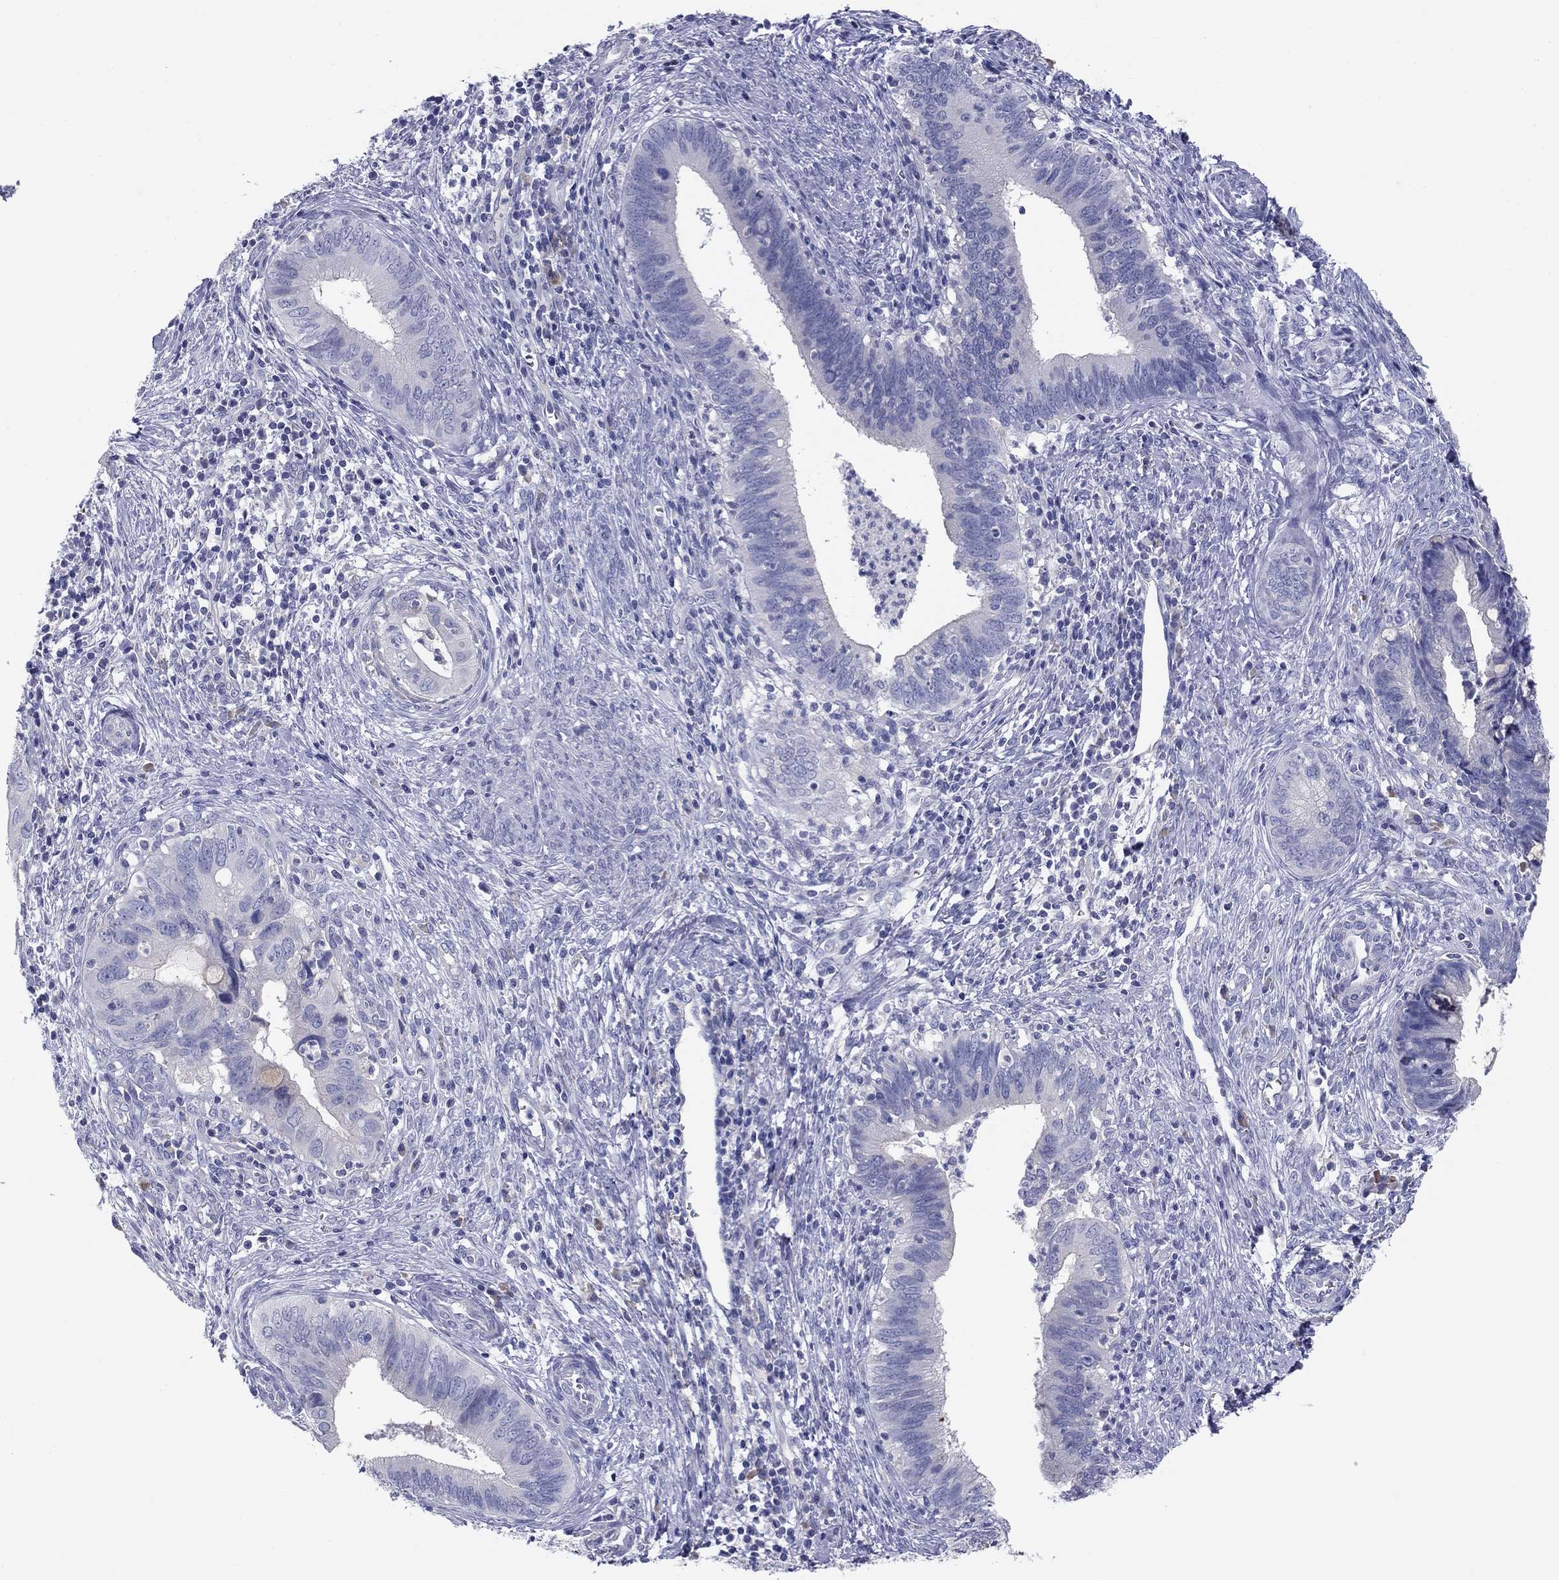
{"staining": {"intensity": "negative", "quantity": "none", "location": "none"}, "tissue": "cervical cancer", "cell_type": "Tumor cells", "image_type": "cancer", "snomed": [{"axis": "morphology", "description": "Adenocarcinoma, NOS"}, {"axis": "topography", "description": "Cervix"}], "caption": "Immunohistochemical staining of cervical adenocarcinoma exhibits no significant staining in tumor cells.", "gene": "GRK7", "patient": {"sex": "female", "age": 42}}